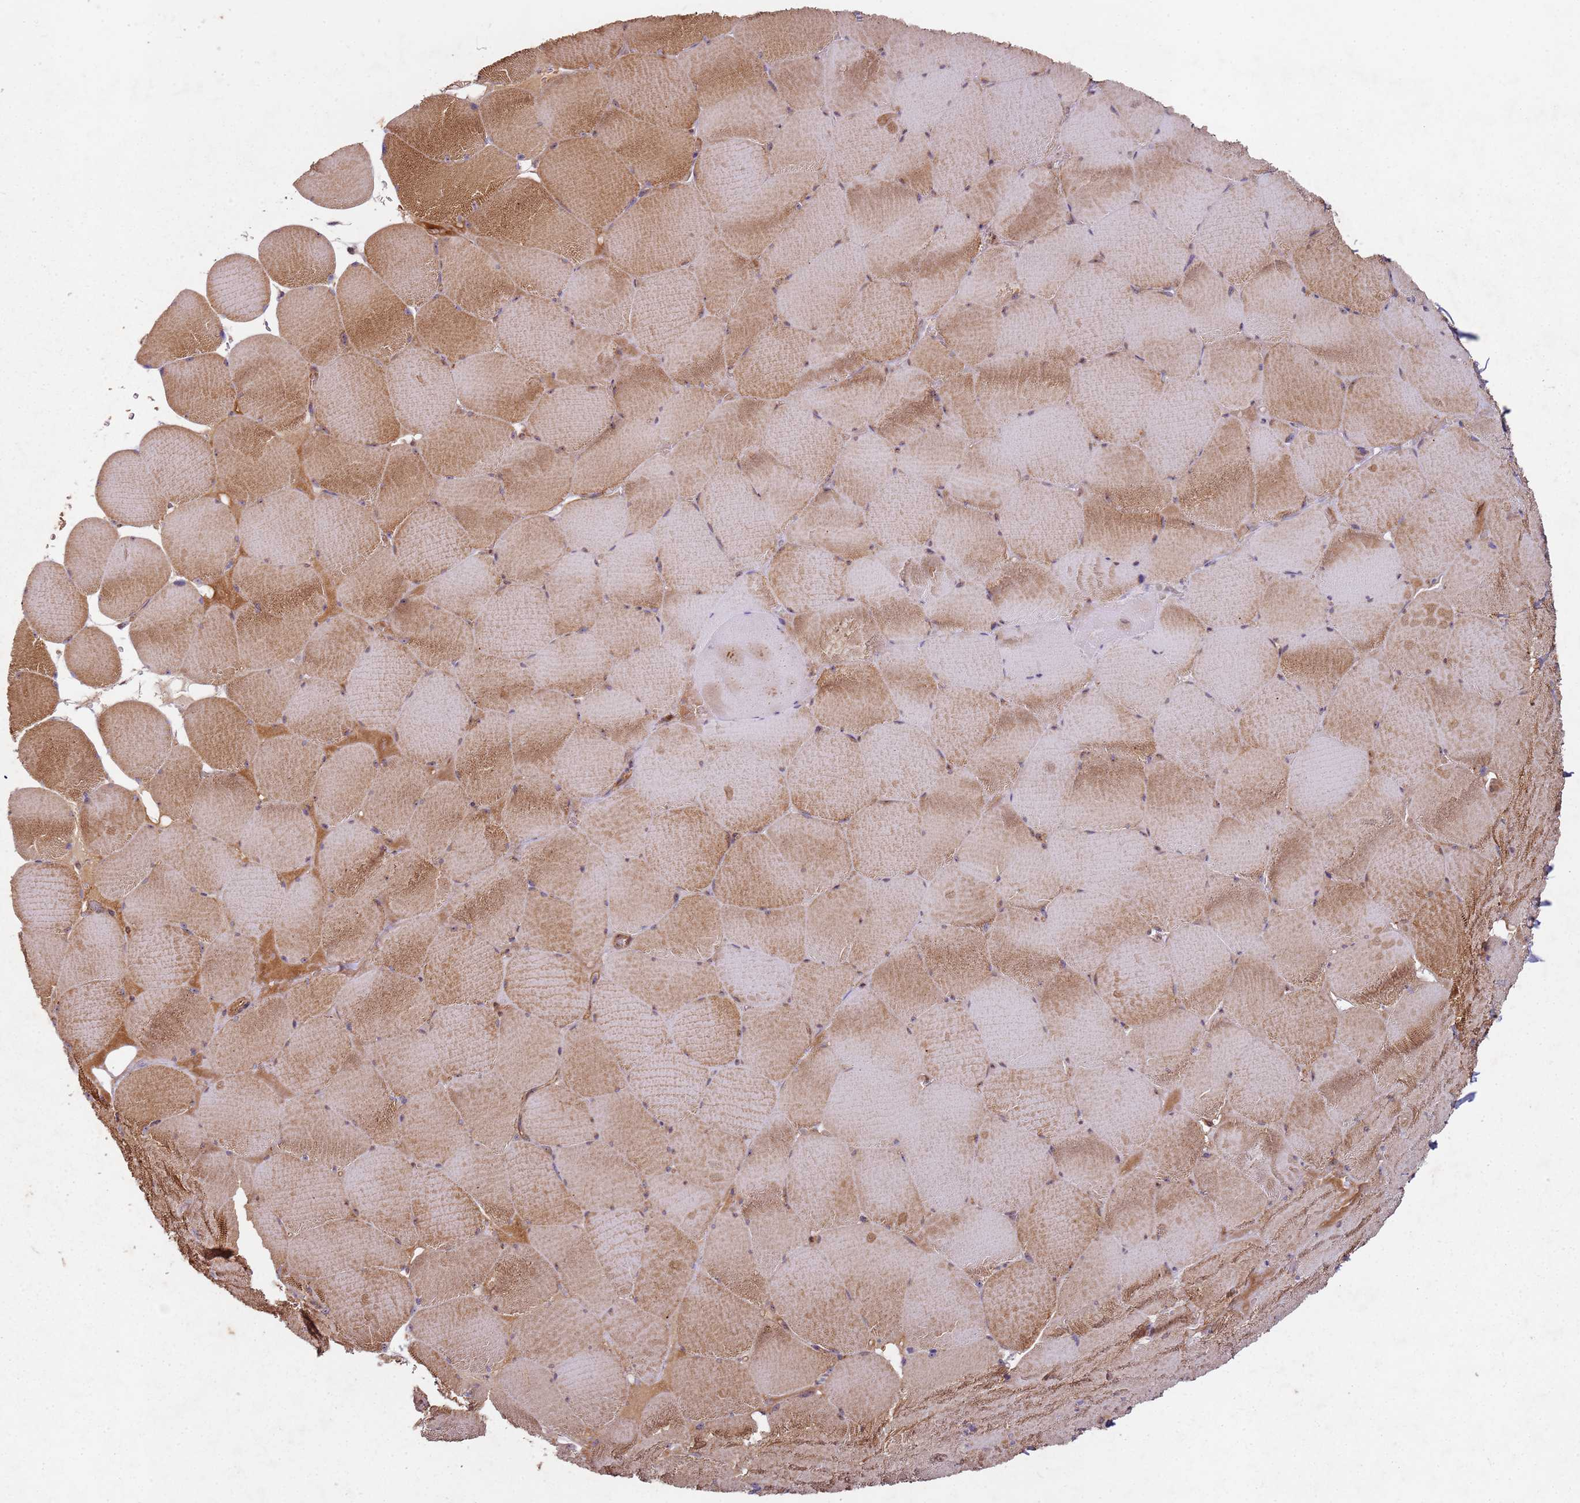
{"staining": {"intensity": "strong", "quantity": ">75%", "location": "cytoplasmic/membranous"}, "tissue": "skeletal muscle", "cell_type": "Myocytes", "image_type": "normal", "snomed": [{"axis": "morphology", "description": "Normal tissue, NOS"}, {"axis": "topography", "description": "Skeletal muscle"}, {"axis": "topography", "description": "Head-Neck"}], "caption": "The micrograph demonstrates a brown stain indicating the presence of a protein in the cytoplasmic/membranous of myocytes in skeletal muscle.", "gene": "C2CD4B", "patient": {"sex": "male", "age": 66}}